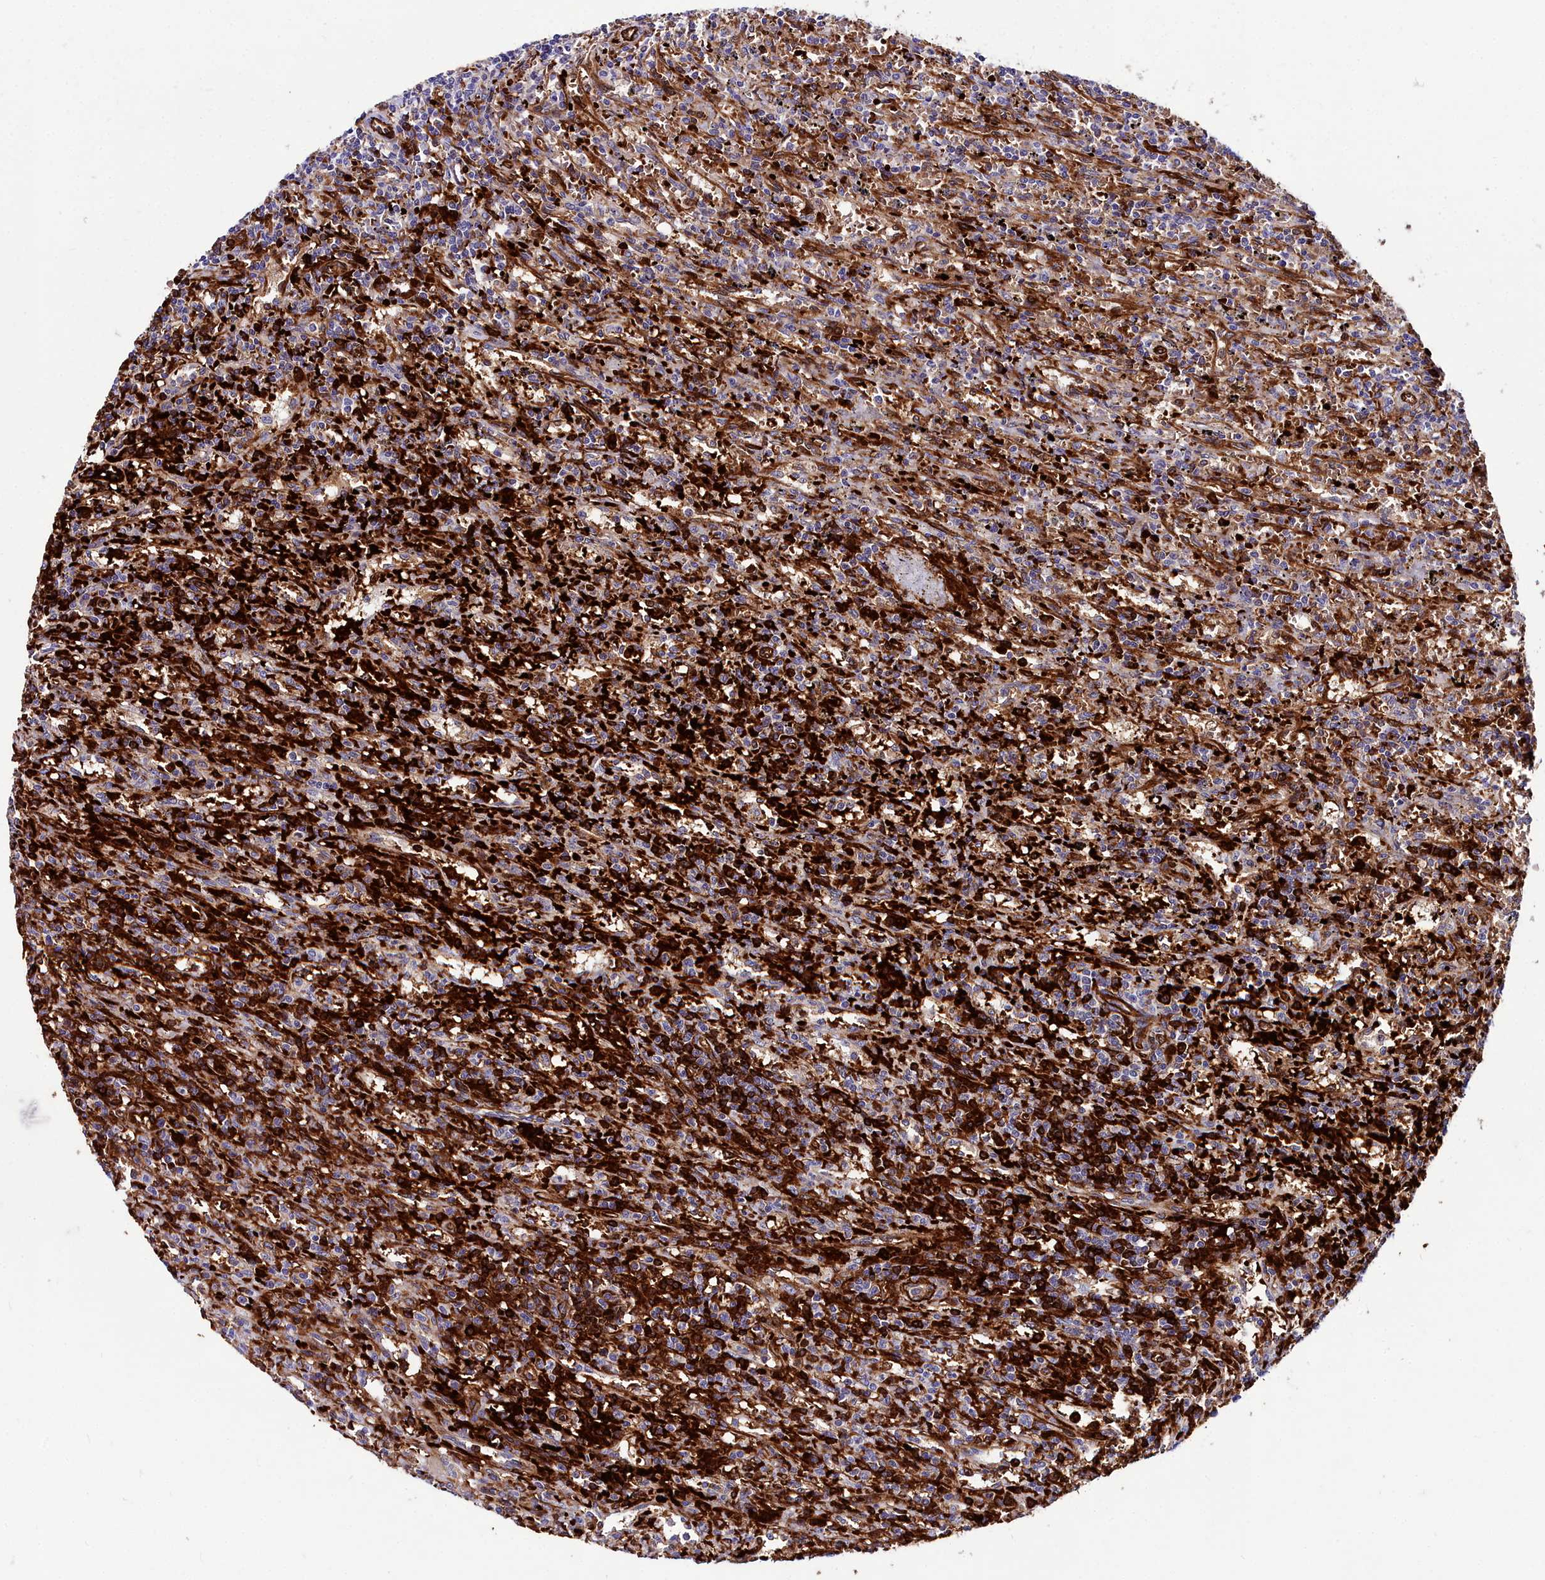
{"staining": {"intensity": "strong", "quantity": "<25%", "location": "cytoplasmic/membranous"}, "tissue": "lymphoma", "cell_type": "Tumor cells", "image_type": "cancer", "snomed": [{"axis": "morphology", "description": "Malignant lymphoma, non-Hodgkin's type, Low grade"}, {"axis": "topography", "description": "Spleen"}], "caption": "Human lymphoma stained with a protein marker demonstrates strong staining in tumor cells.", "gene": "CYP4F11", "patient": {"sex": "male", "age": 76}}